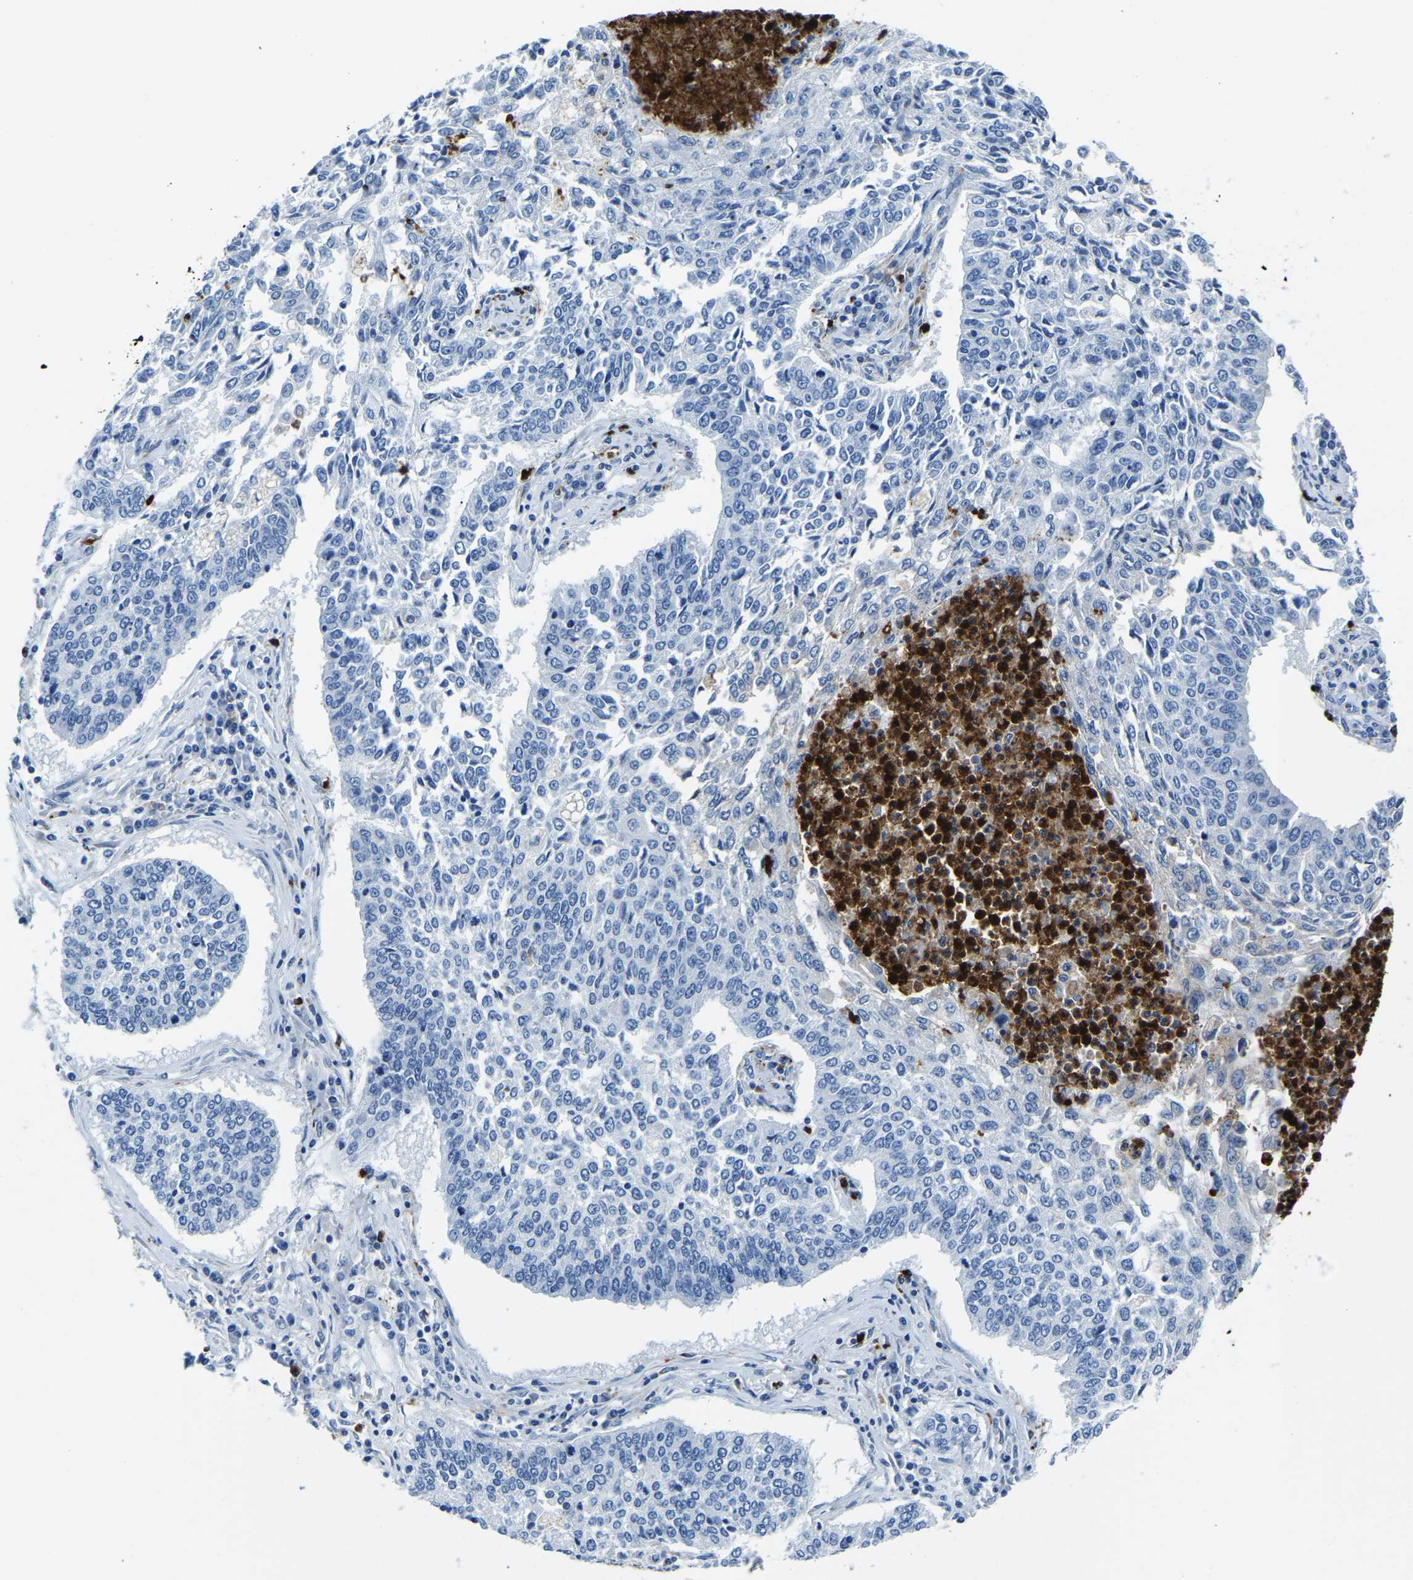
{"staining": {"intensity": "negative", "quantity": "none", "location": "none"}, "tissue": "lung cancer", "cell_type": "Tumor cells", "image_type": "cancer", "snomed": [{"axis": "morphology", "description": "Normal tissue, NOS"}, {"axis": "morphology", "description": "Squamous cell carcinoma, NOS"}, {"axis": "topography", "description": "Cartilage tissue"}, {"axis": "topography", "description": "Bronchus"}, {"axis": "topography", "description": "Lung"}], "caption": "Immunohistochemical staining of lung cancer (squamous cell carcinoma) demonstrates no significant staining in tumor cells.", "gene": "MS4A3", "patient": {"sex": "female", "age": 49}}